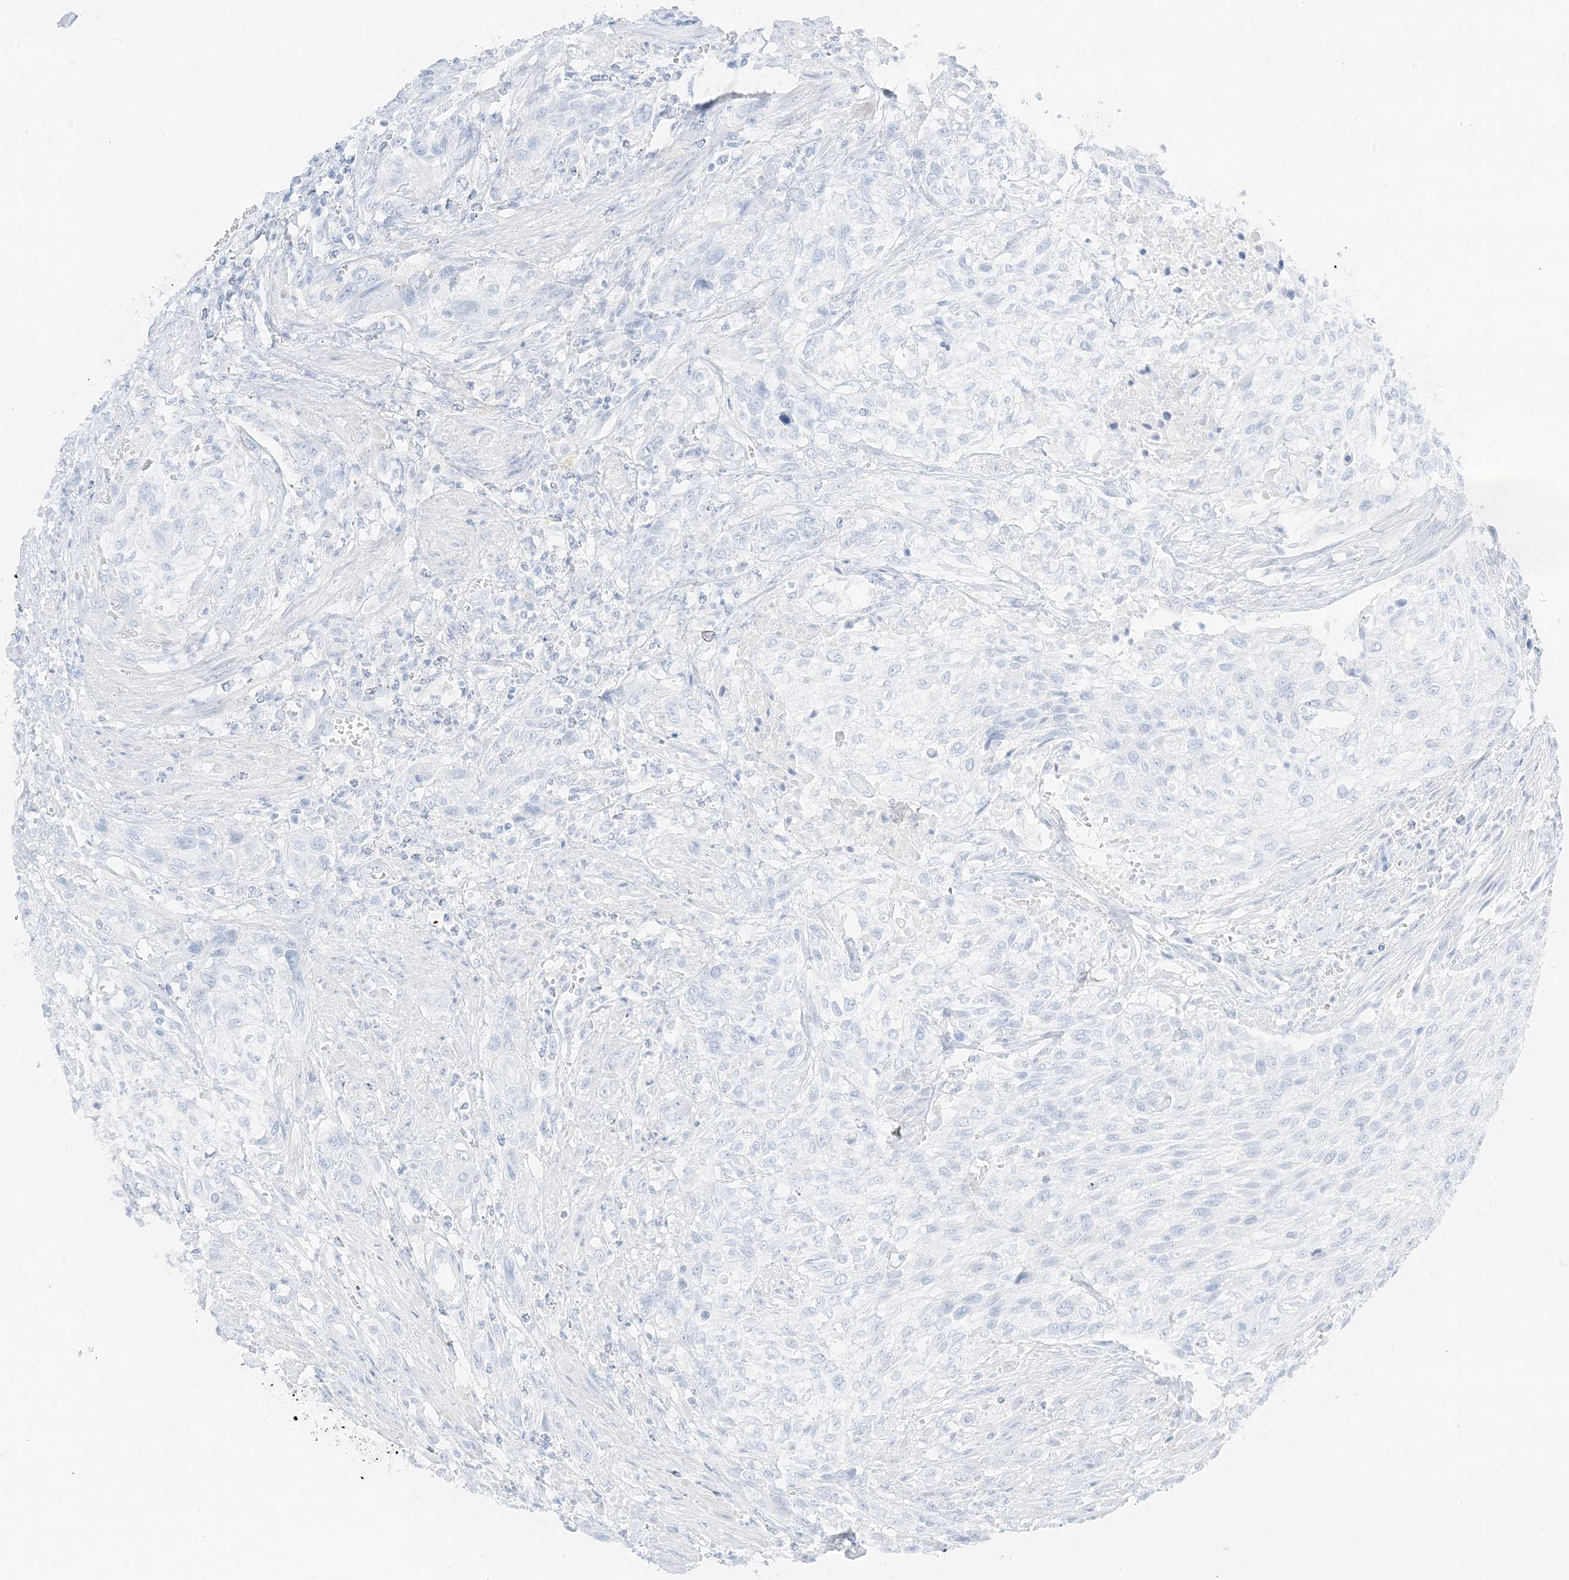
{"staining": {"intensity": "negative", "quantity": "none", "location": "none"}, "tissue": "urothelial cancer", "cell_type": "Tumor cells", "image_type": "cancer", "snomed": [{"axis": "morphology", "description": "Urothelial carcinoma, High grade"}, {"axis": "topography", "description": "Urinary bladder"}], "caption": "IHC of human high-grade urothelial carcinoma exhibits no staining in tumor cells.", "gene": "SLC22A13", "patient": {"sex": "male", "age": 35}}